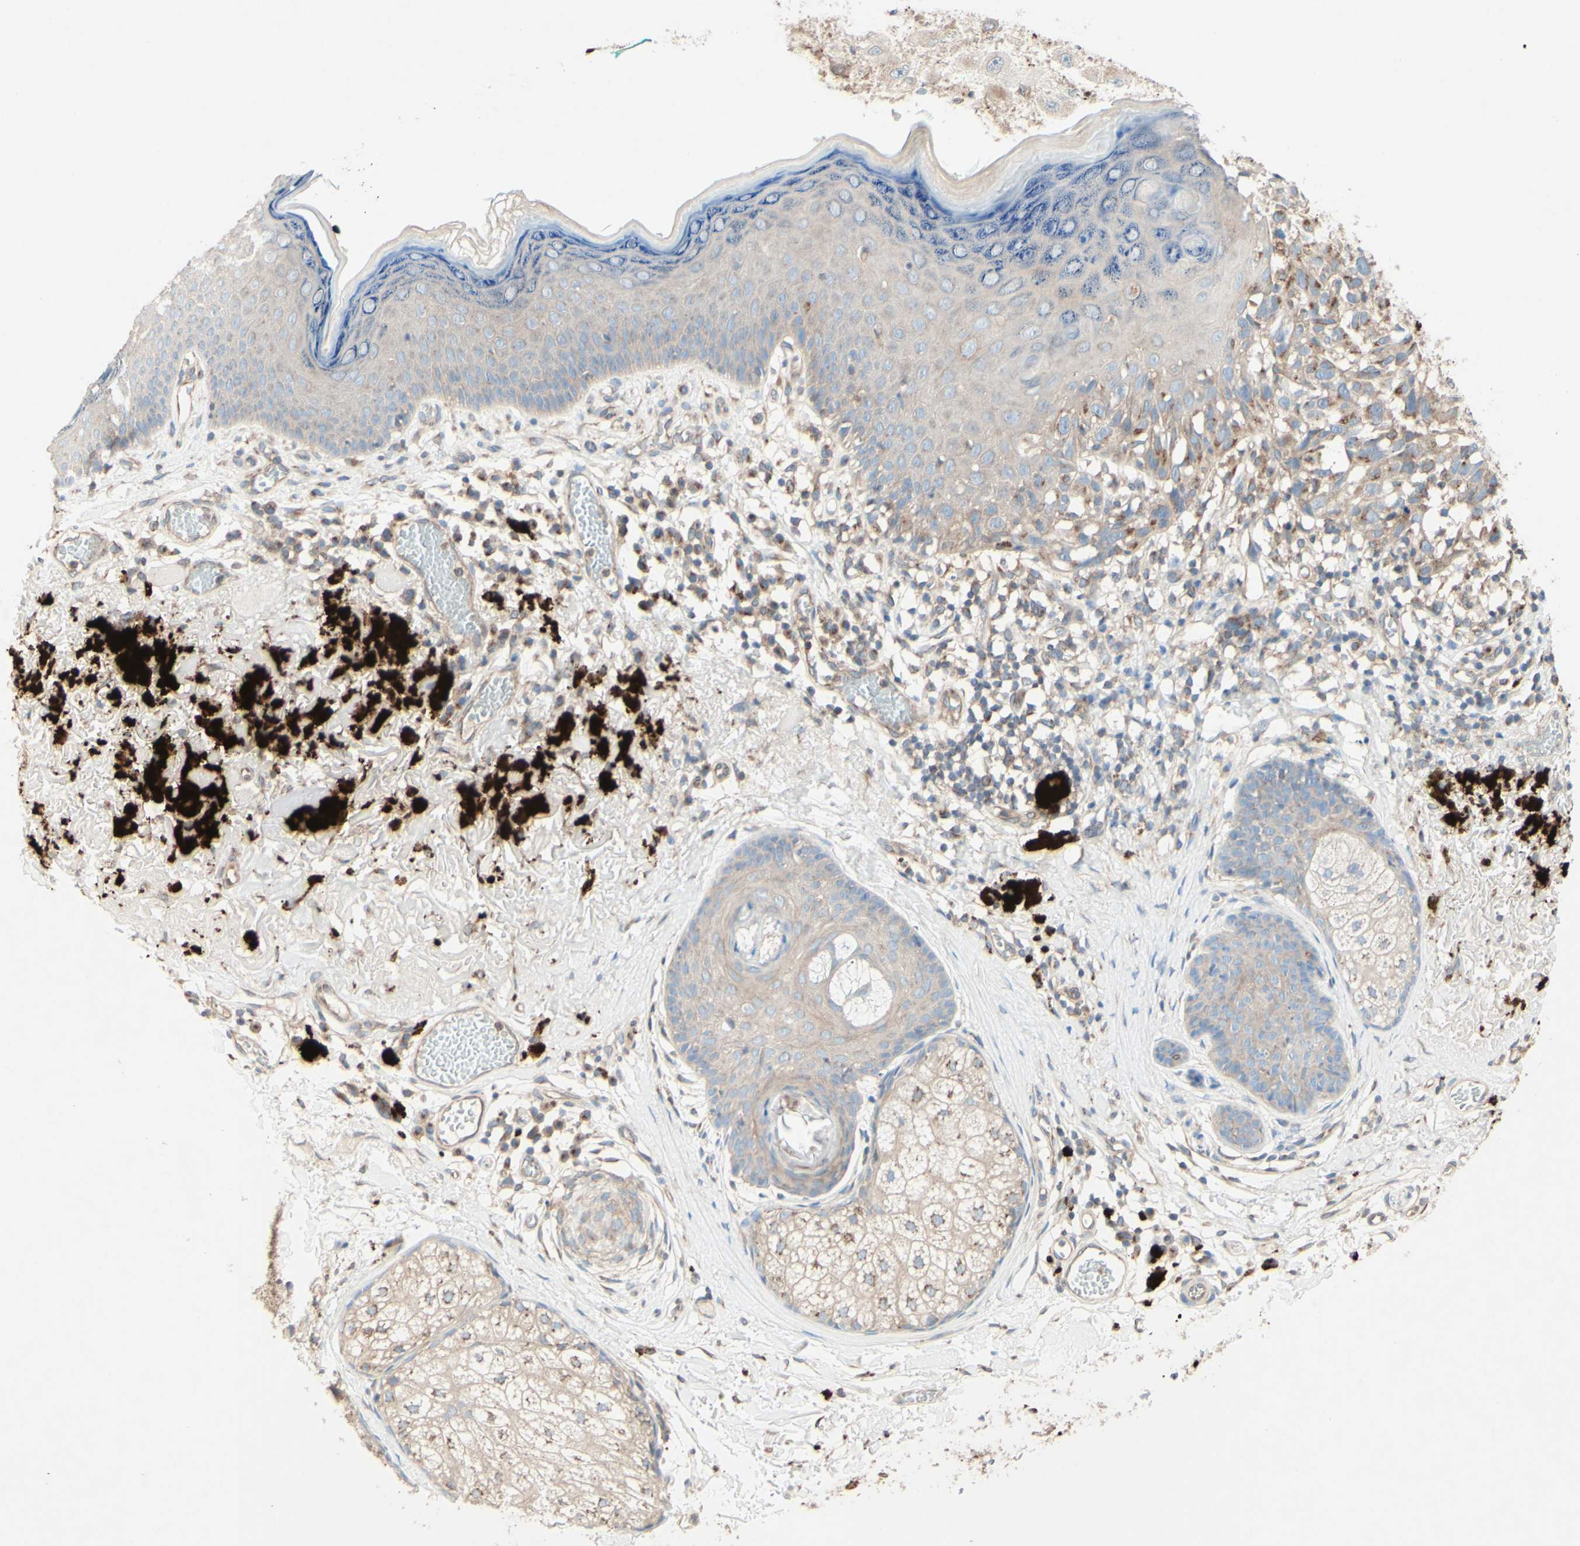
{"staining": {"intensity": "weak", "quantity": ">75%", "location": "cytoplasmic/membranous"}, "tissue": "melanoma", "cell_type": "Tumor cells", "image_type": "cancer", "snomed": [{"axis": "morphology", "description": "Malignant melanoma in situ"}, {"axis": "morphology", "description": "Malignant melanoma, NOS"}, {"axis": "topography", "description": "Skin"}], "caption": "Immunohistochemistry (IHC) (DAB) staining of malignant melanoma shows weak cytoplasmic/membranous protein positivity in about >75% of tumor cells. (Stains: DAB (3,3'-diaminobenzidine) in brown, nuclei in blue, Microscopy: brightfield microscopy at high magnification).", "gene": "MTM1", "patient": {"sex": "female", "age": 88}}